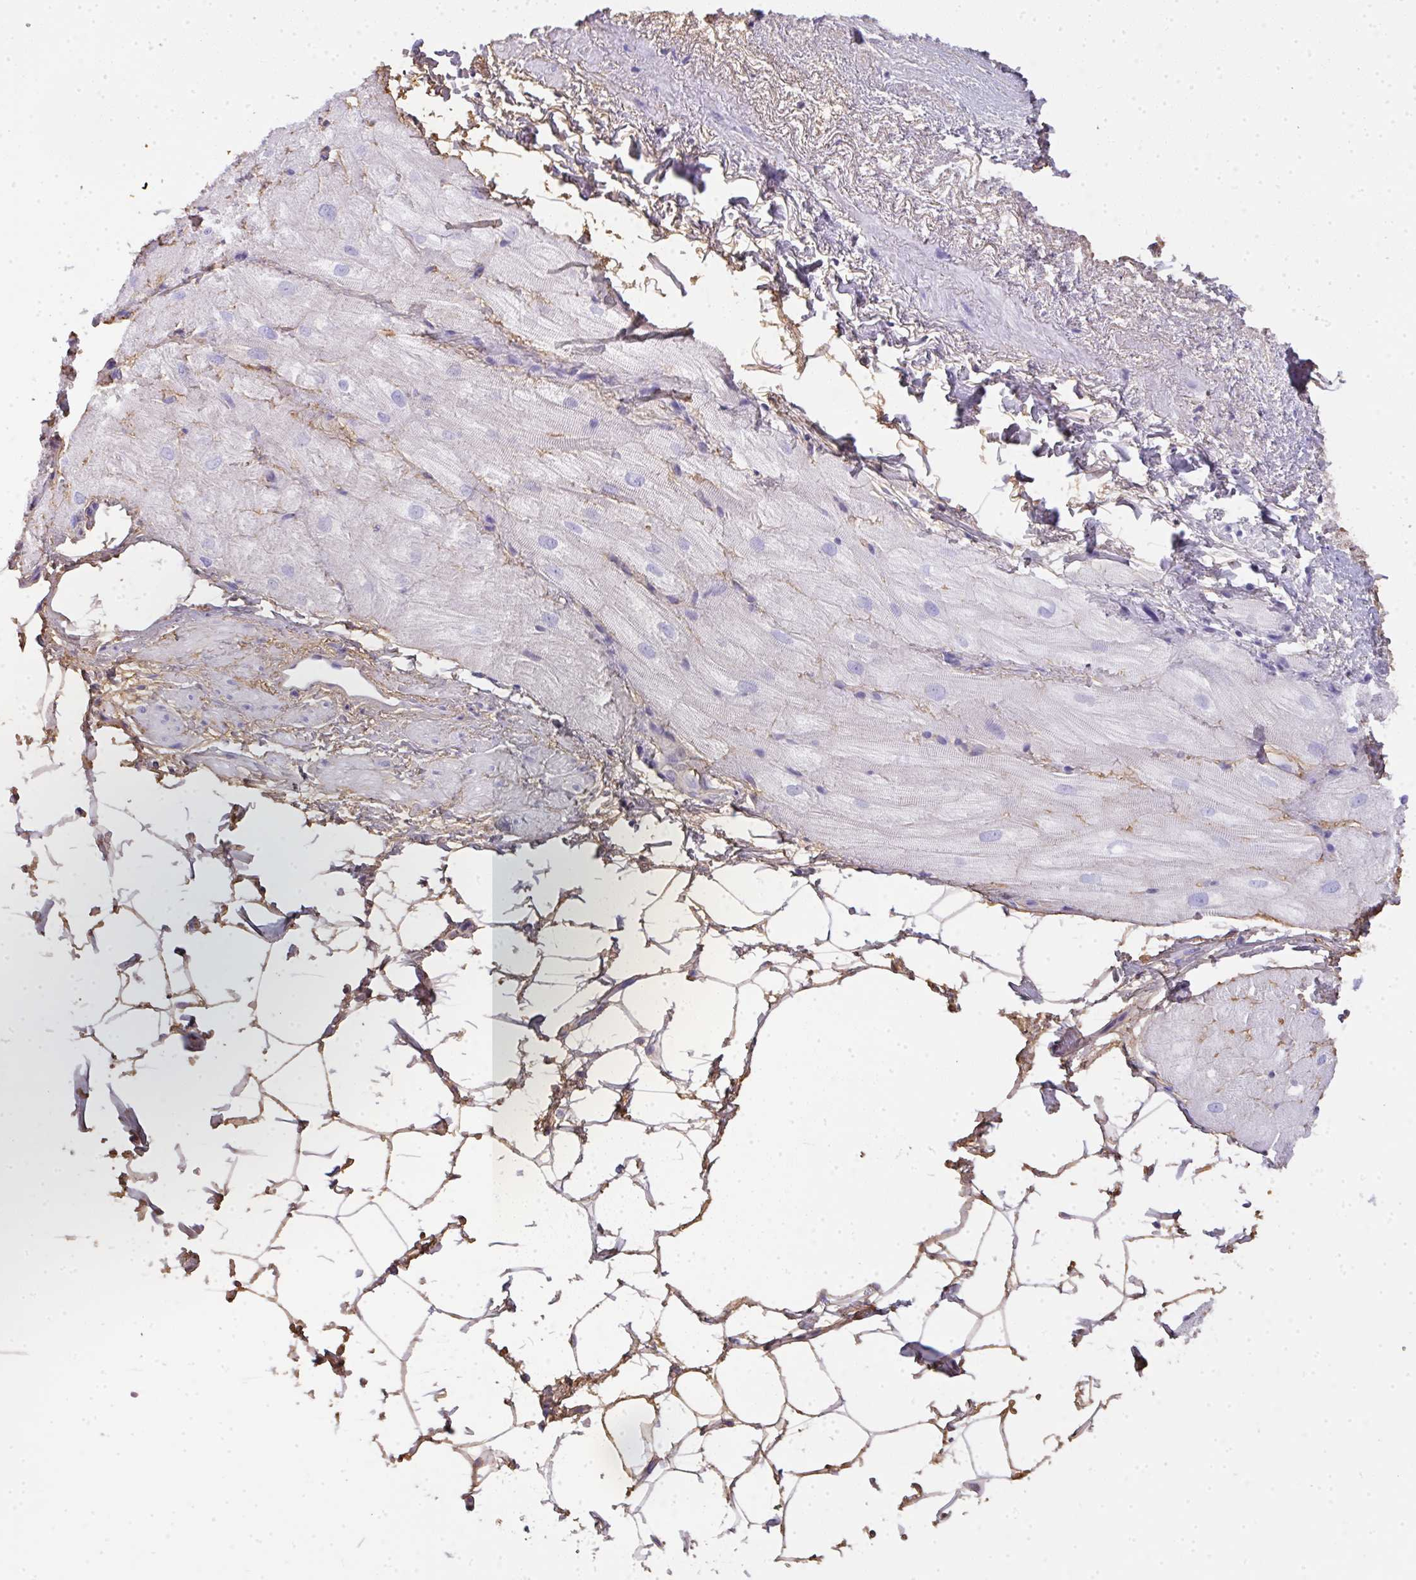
{"staining": {"intensity": "weak", "quantity": "25%-75%", "location": "cytoplasmic/membranous"}, "tissue": "heart muscle", "cell_type": "Cardiomyocytes", "image_type": "normal", "snomed": [{"axis": "morphology", "description": "Normal tissue, NOS"}, {"axis": "topography", "description": "Heart"}], "caption": "High-magnification brightfield microscopy of benign heart muscle stained with DAB (3,3'-diaminobenzidine) (brown) and counterstained with hematoxylin (blue). cardiomyocytes exhibit weak cytoplasmic/membranous staining is seen in approximately25%-75% of cells. (Brightfield microscopy of DAB IHC at high magnification).", "gene": "SMYD5", "patient": {"sex": "male", "age": 62}}